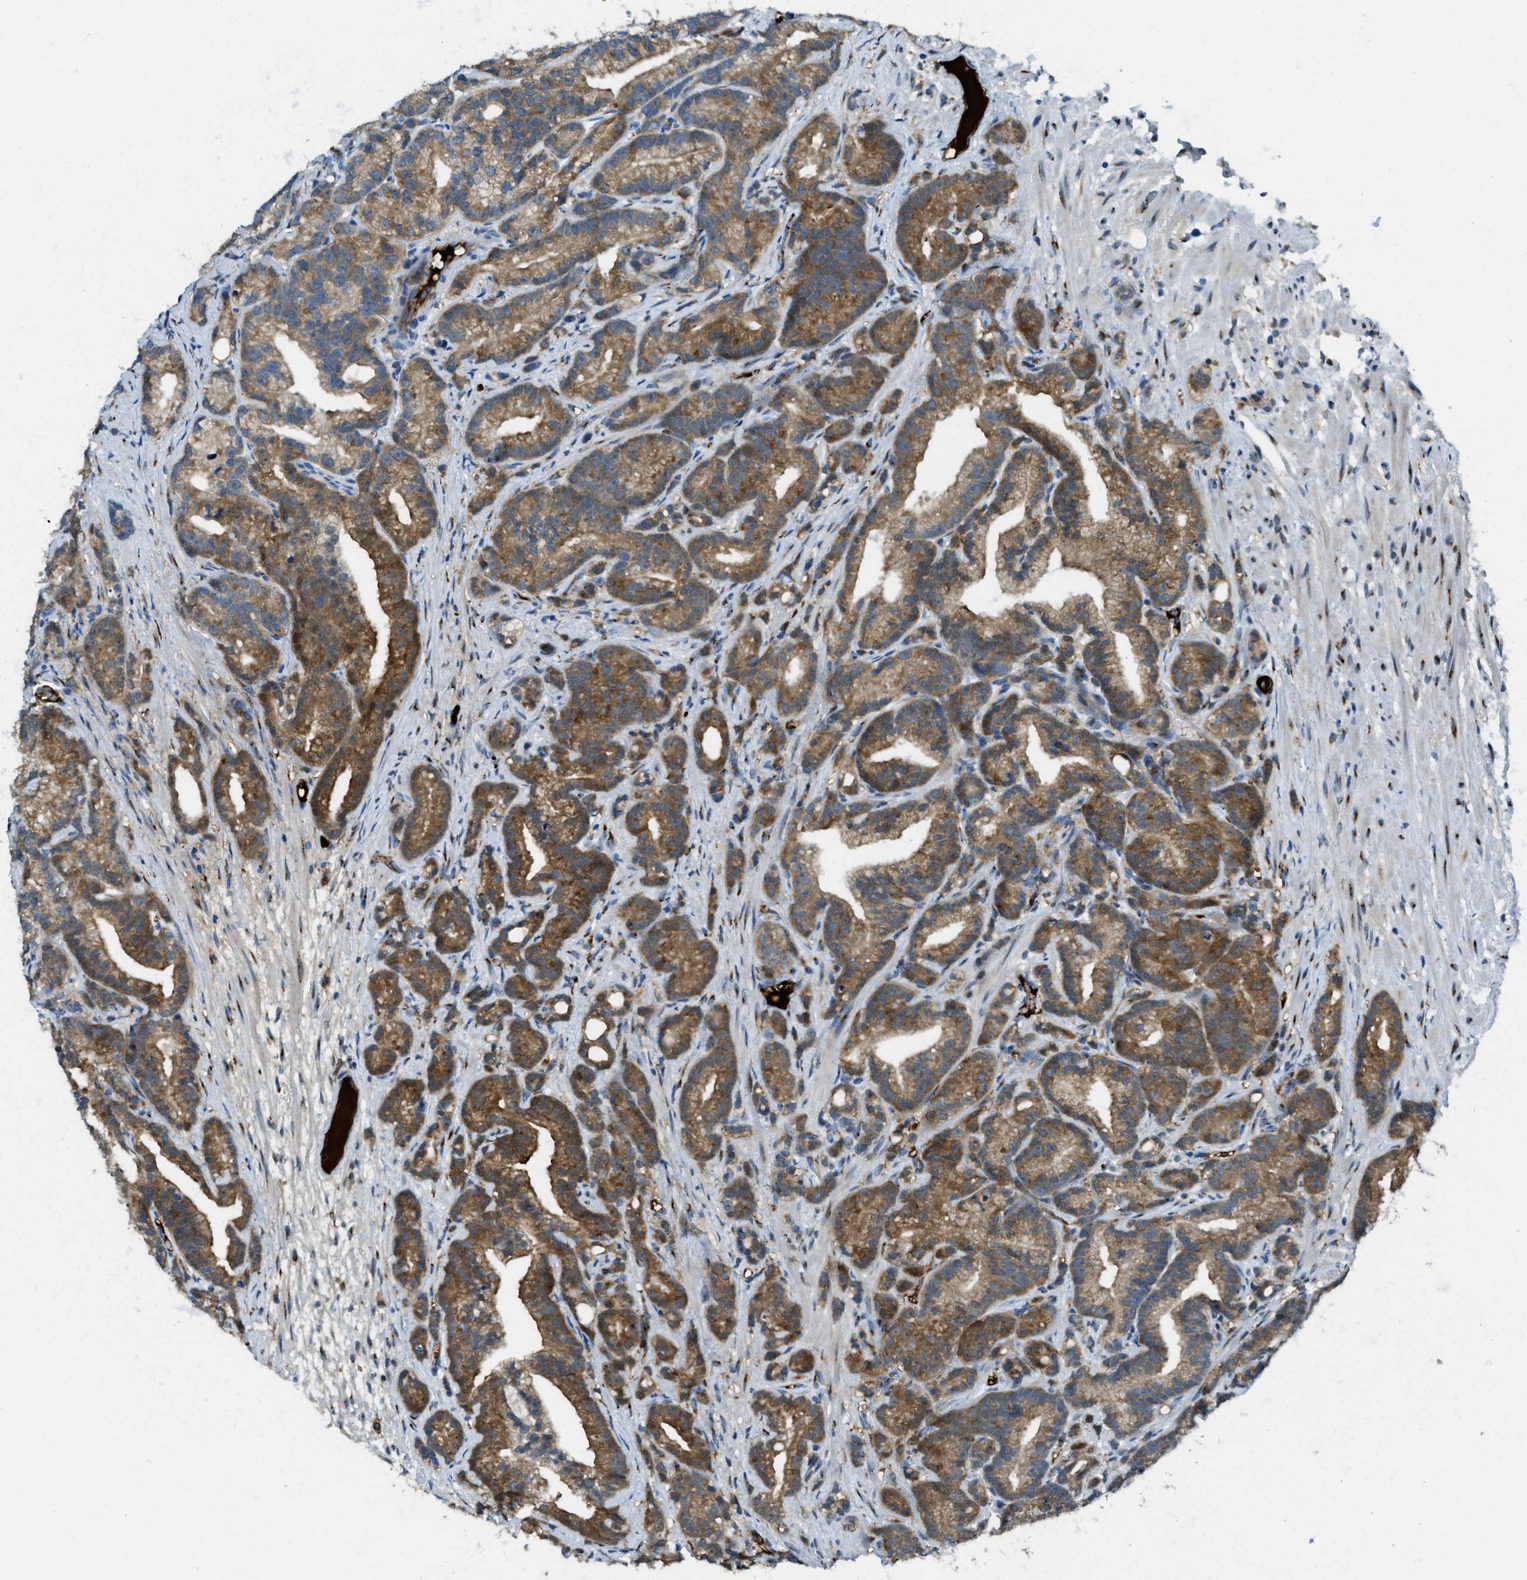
{"staining": {"intensity": "moderate", "quantity": ">75%", "location": "cytoplasmic/membranous"}, "tissue": "prostate cancer", "cell_type": "Tumor cells", "image_type": "cancer", "snomed": [{"axis": "morphology", "description": "Adenocarcinoma, Low grade"}, {"axis": "topography", "description": "Prostate"}], "caption": "Immunohistochemistry of prostate cancer (low-grade adenocarcinoma) shows medium levels of moderate cytoplasmic/membranous staining in about >75% of tumor cells.", "gene": "TRIM59", "patient": {"sex": "male", "age": 89}}